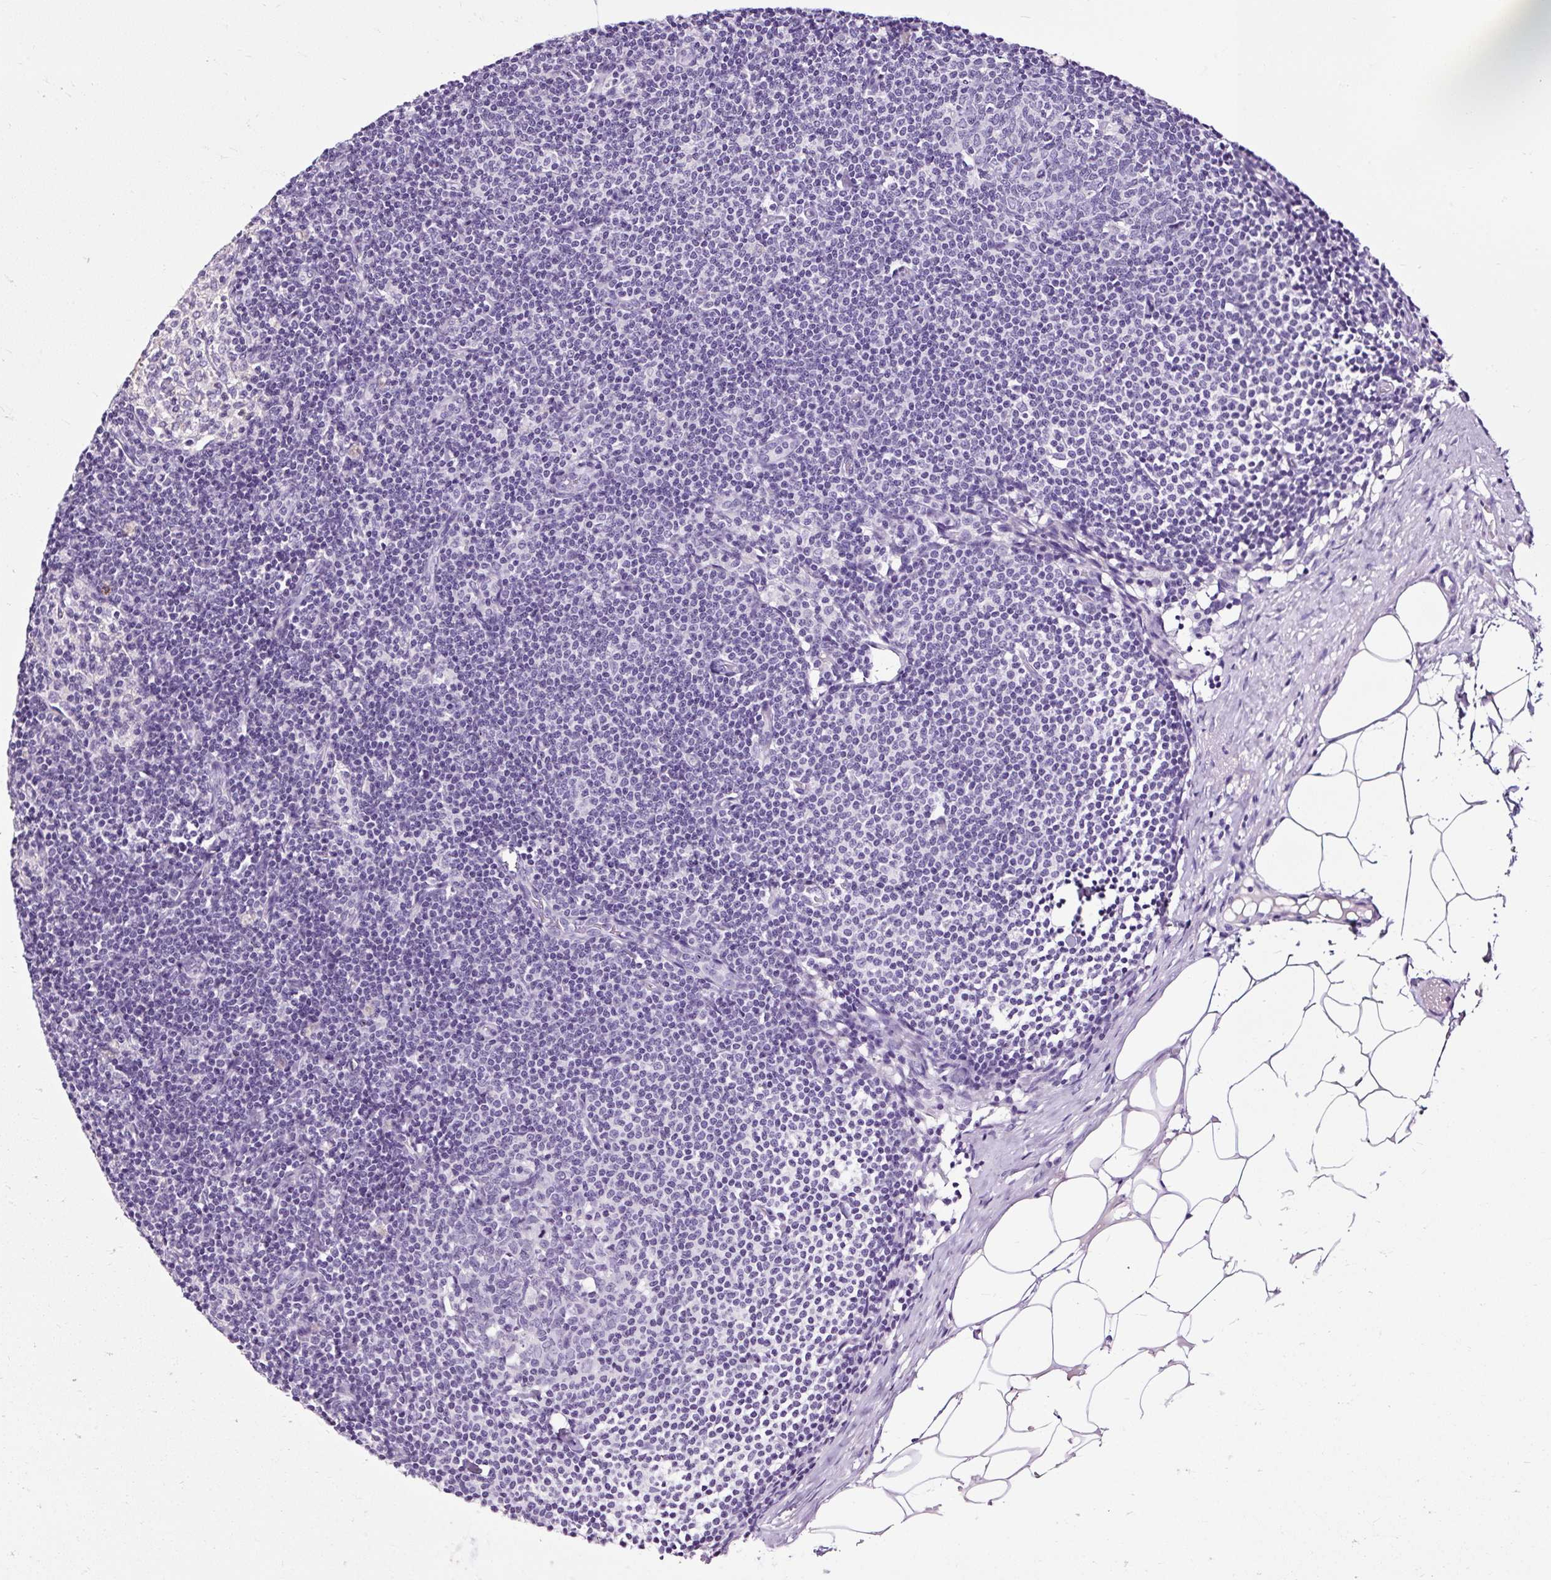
{"staining": {"intensity": "negative", "quantity": "none", "location": "none"}, "tissue": "lymph node", "cell_type": "Germinal center cells", "image_type": "normal", "snomed": [{"axis": "morphology", "description": "Normal tissue, NOS"}, {"axis": "topography", "description": "Lymph node"}], "caption": "Immunohistochemical staining of normal human lymph node demonstrates no significant expression in germinal center cells. The staining is performed using DAB (3,3'-diaminobenzidine) brown chromogen with nuclei counter-stained in using hematoxylin.", "gene": "SLC7A8", "patient": {"sex": "male", "age": 49}}